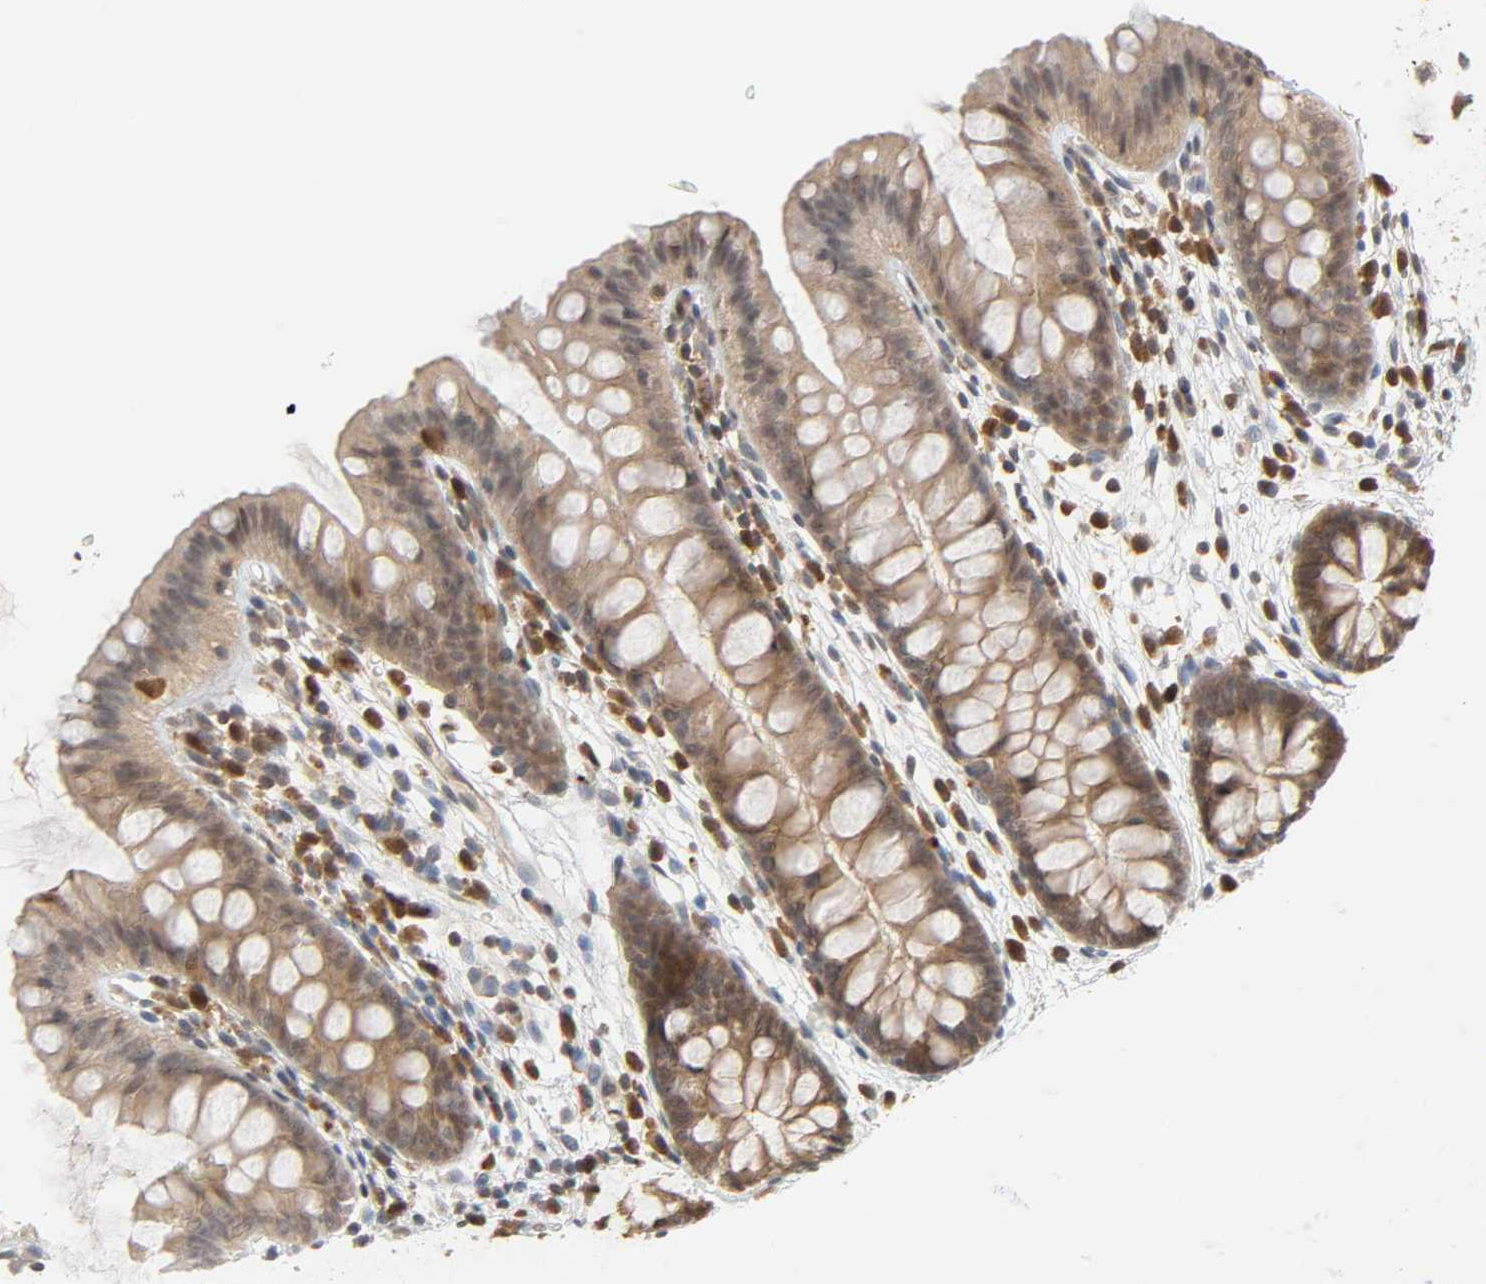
{"staining": {"intensity": "weak", "quantity": ">75%", "location": "cytoplasmic/membranous"}, "tissue": "colon", "cell_type": "Endothelial cells", "image_type": "normal", "snomed": [{"axis": "morphology", "description": "Normal tissue, NOS"}, {"axis": "topography", "description": "Smooth muscle"}, {"axis": "topography", "description": "Colon"}], "caption": "DAB immunohistochemical staining of normal colon reveals weak cytoplasmic/membranous protein positivity in about >75% of endothelial cells.", "gene": "MIF", "patient": {"sex": "male", "age": 67}}